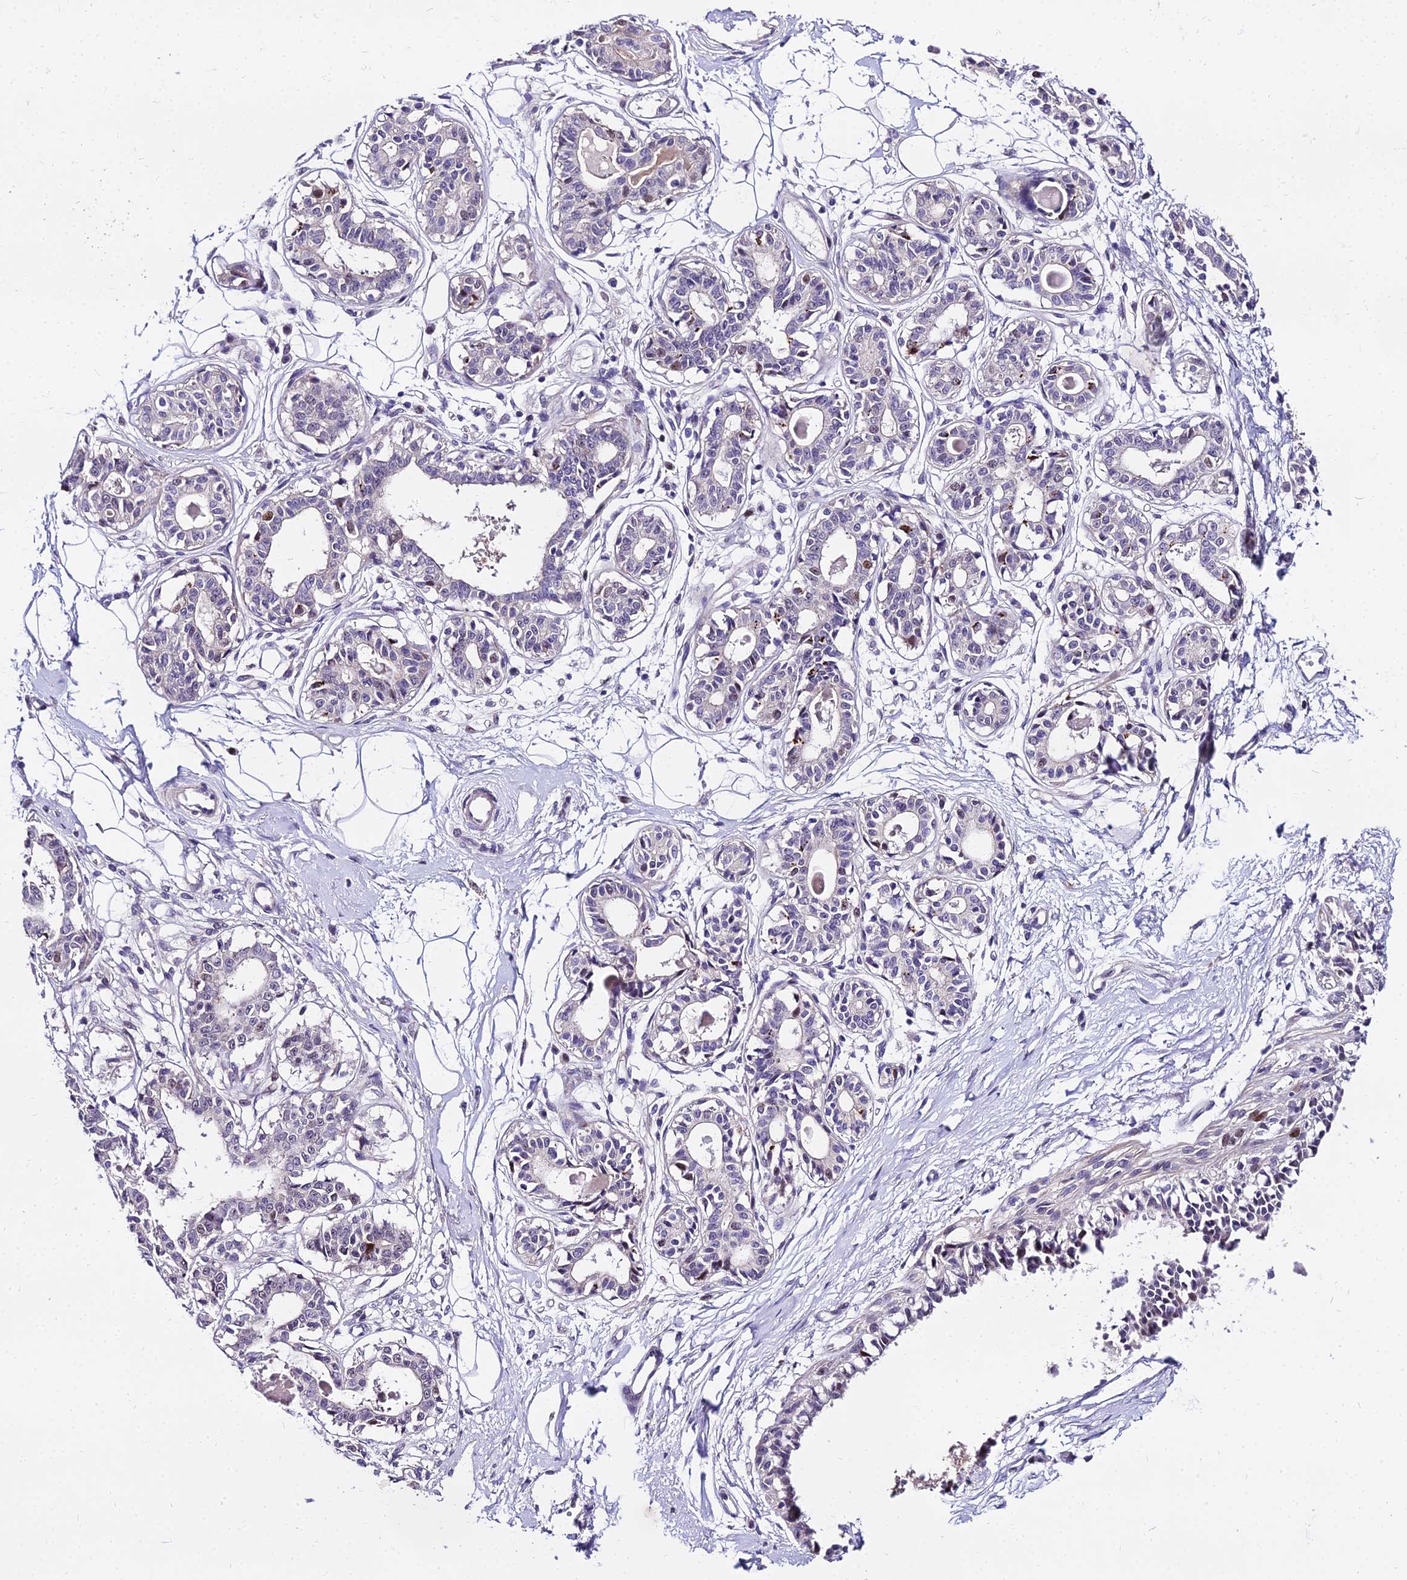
{"staining": {"intensity": "negative", "quantity": "none", "location": "none"}, "tissue": "breast", "cell_type": "Adipocytes", "image_type": "normal", "snomed": [{"axis": "morphology", "description": "Normal tissue, NOS"}, {"axis": "topography", "description": "Breast"}], "caption": "High magnification brightfield microscopy of benign breast stained with DAB (brown) and counterstained with hematoxylin (blue): adipocytes show no significant positivity. Brightfield microscopy of immunohistochemistry stained with DAB (brown) and hematoxylin (blue), captured at high magnification.", "gene": "TRIML2", "patient": {"sex": "female", "age": 45}}